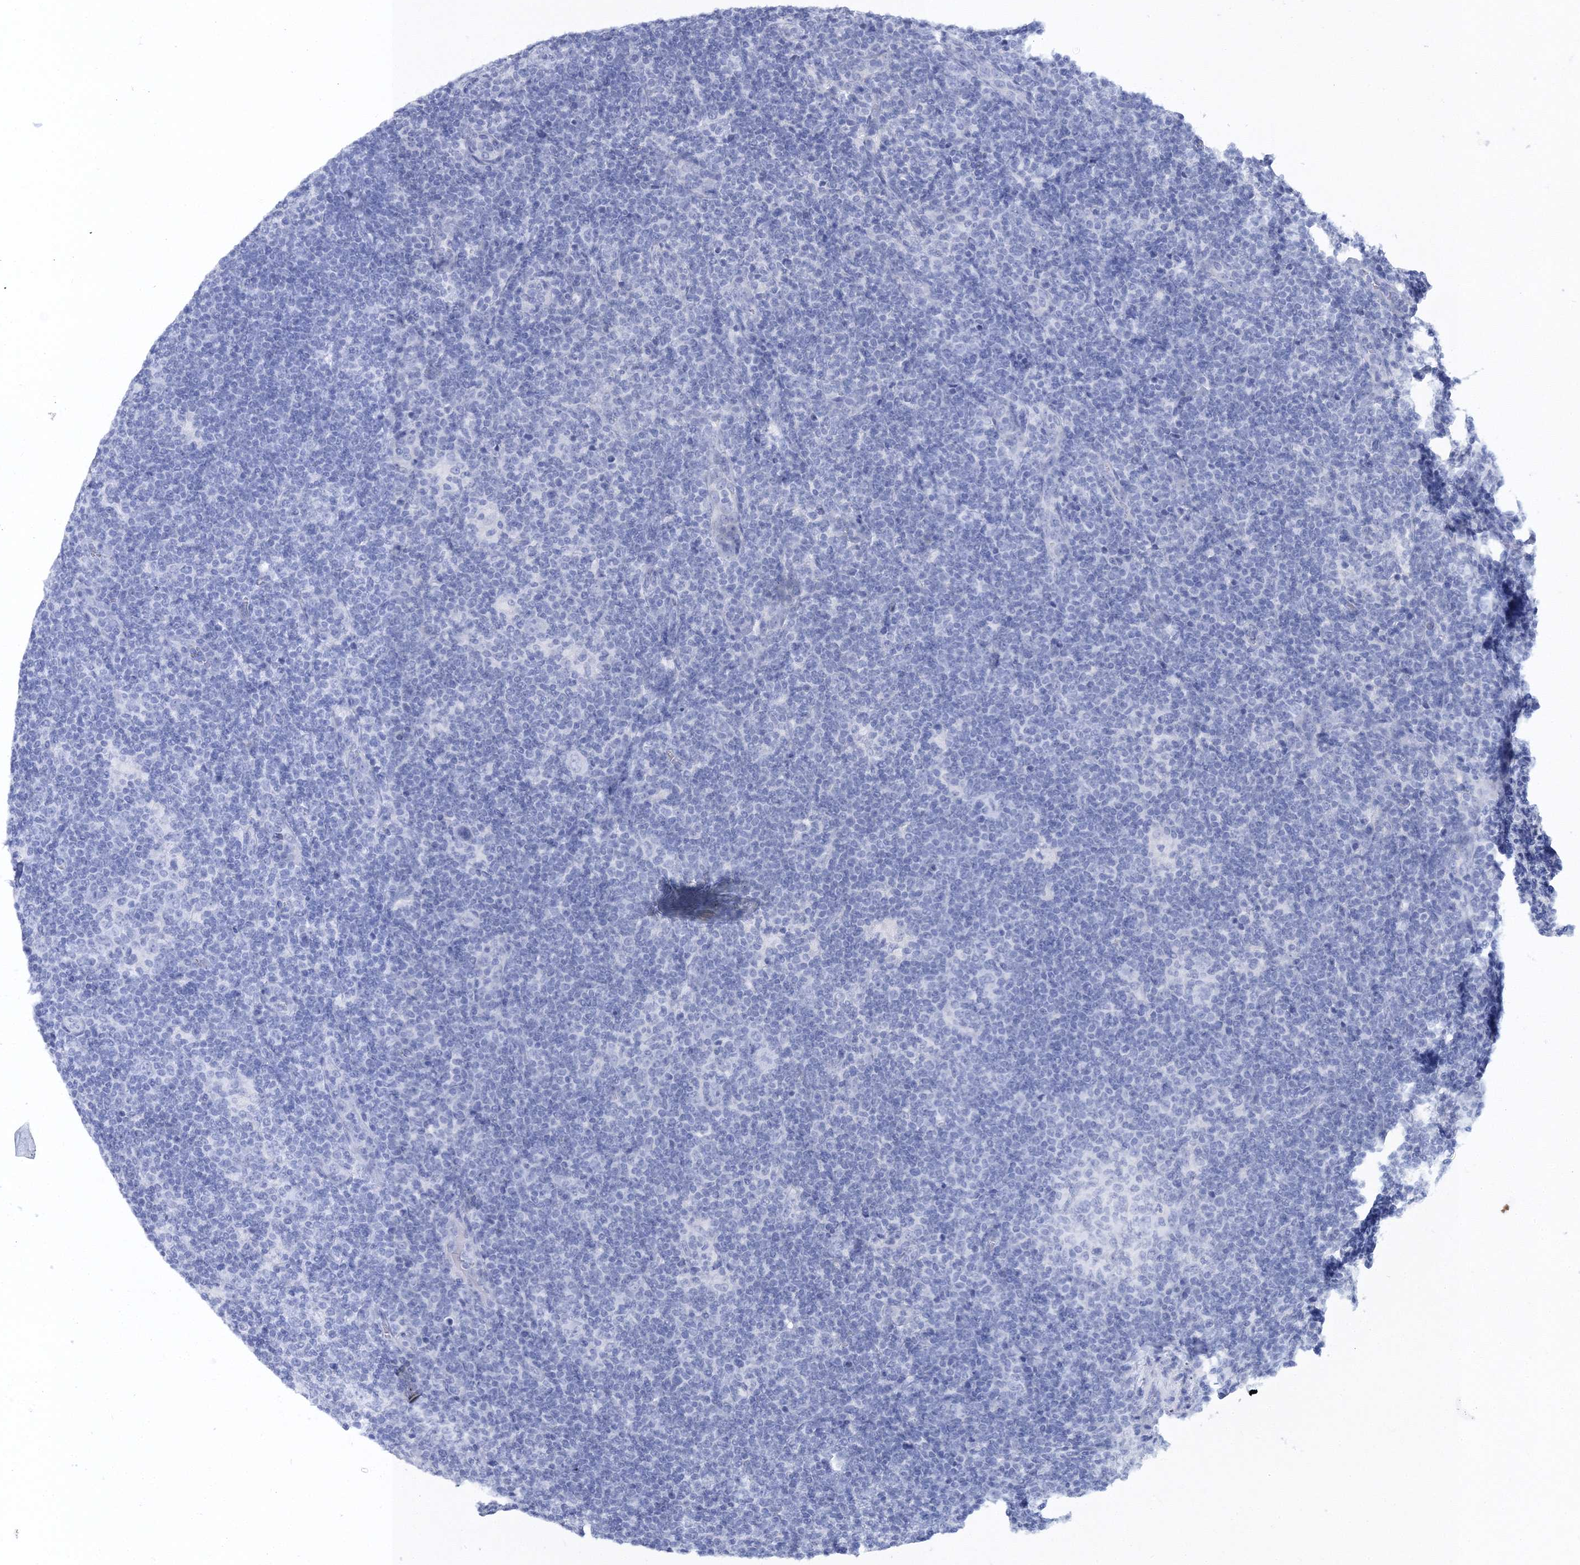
{"staining": {"intensity": "negative", "quantity": "none", "location": "none"}, "tissue": "lymphoma", "cell_type": "Tumor cells", "image_type": "cancer", "snomed": [{"axis": "morphology", "description": "Hodgkin's disease, NOS"}, {"axis": "topography", "description": "Lymph node"}], "caption": "DAB immunohistochemical staining of human lymphoma demonstrates no significant expression in tumor cells. The staining was performed using DAB to visualize the protein expression in brown, while the nuclei were stained in blue with hematoxylin (Magnification: 20x).", "gene": "MYOZ2", "patient": {"sex": "female", "age": 57}}